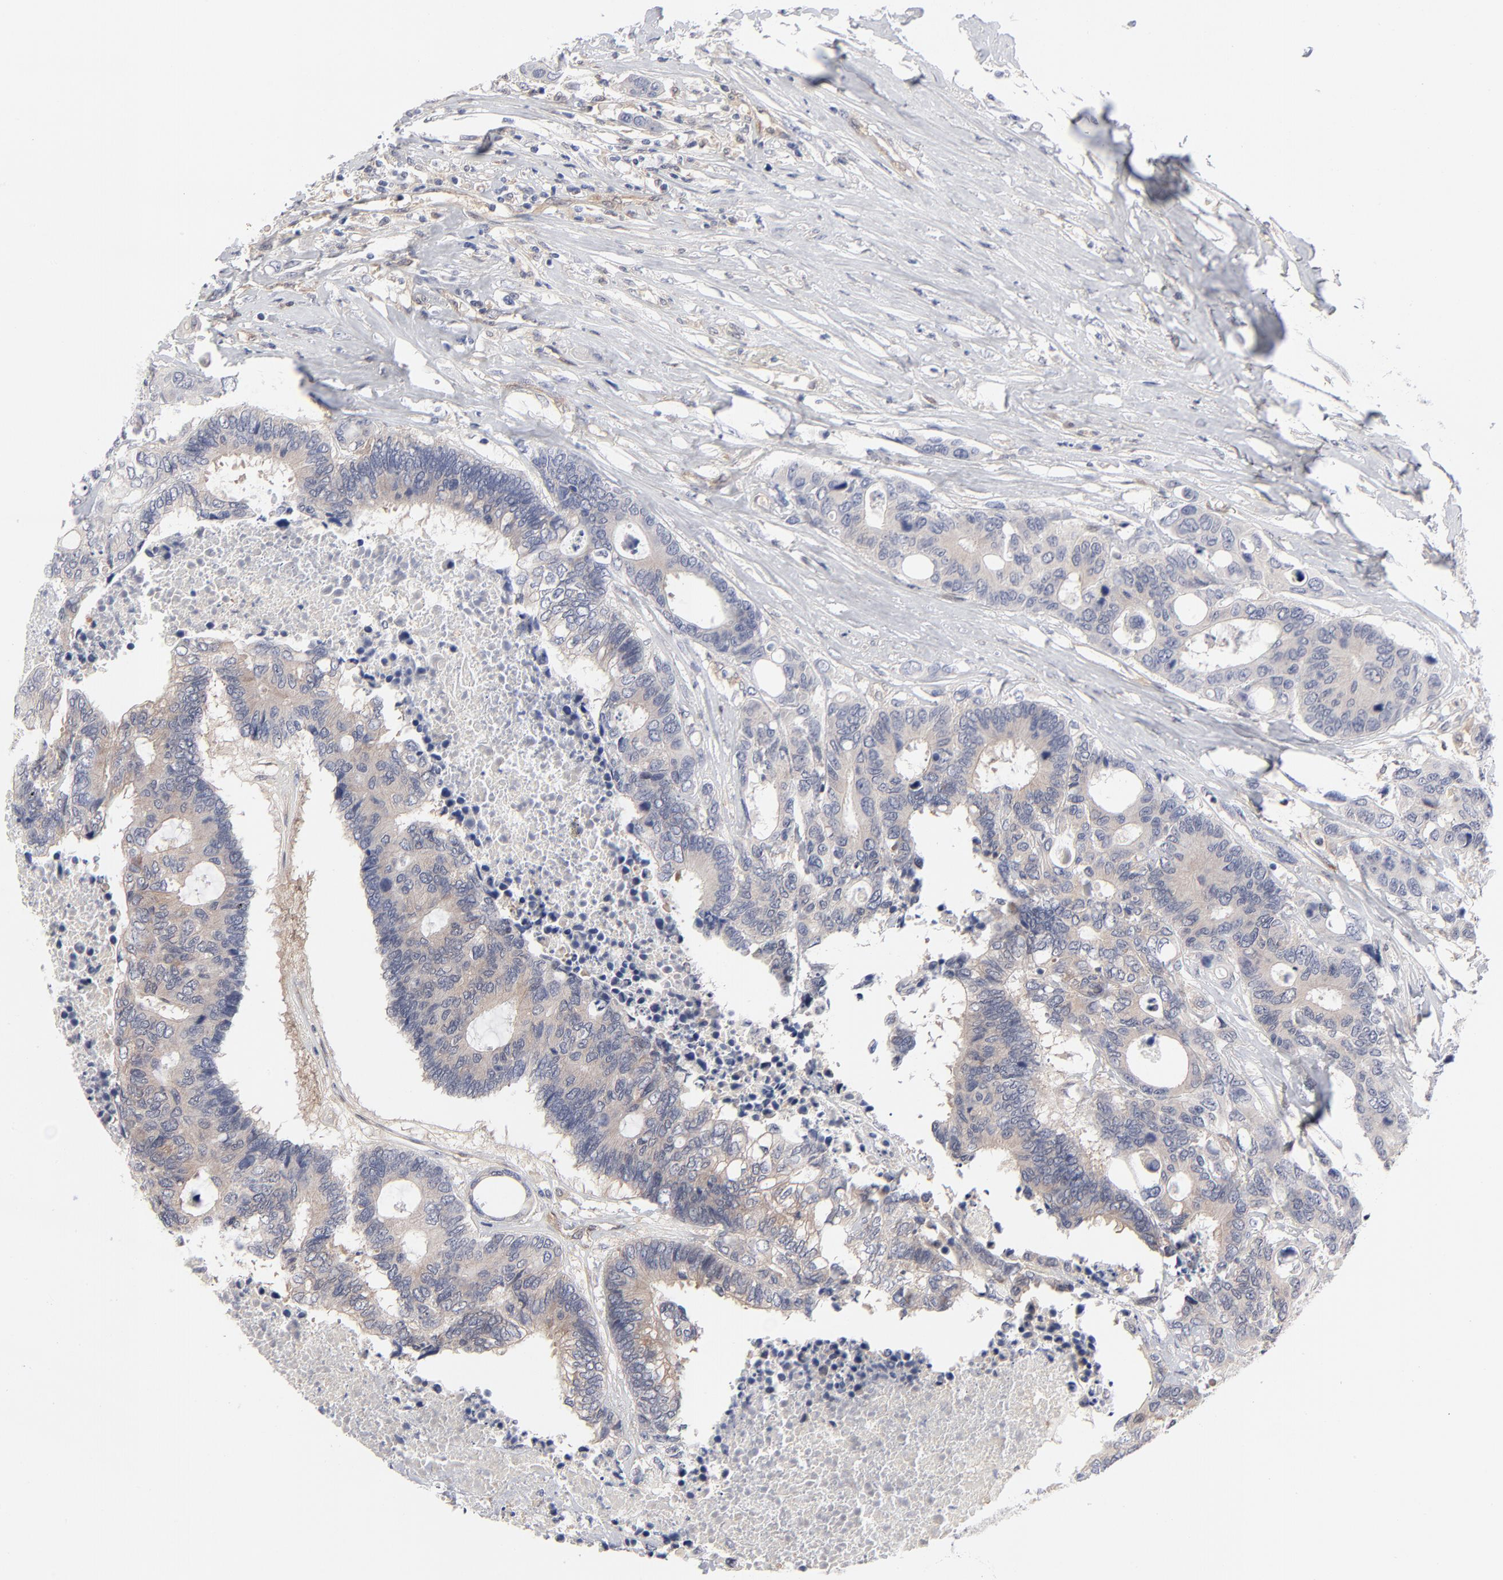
{"staining": {"intensity": "weak", "quantity": ">75%", "location": "cytoplasmic/membranous"}, "tissue": "colorectal cancer", "cell_type": "Tumor cells", "image_type": "cancer", "snomed": [{"axis": "morphology", "description": "Adenocarcinoma, NOS"}, {"axis": "topography", "description": "Rectum"}], "caption": "Brown immunohistochemical staining in colorectal cancer shows weak cytoplasmic/membranous expression in about >75% of tumor cells. The staining is performed using DAB brown chromogen to label protein expression. The nuclei are counter-stained blue using hematoxylin.", "gene": "ARRB1", "patient": {"sex": "male", "age": 55}}